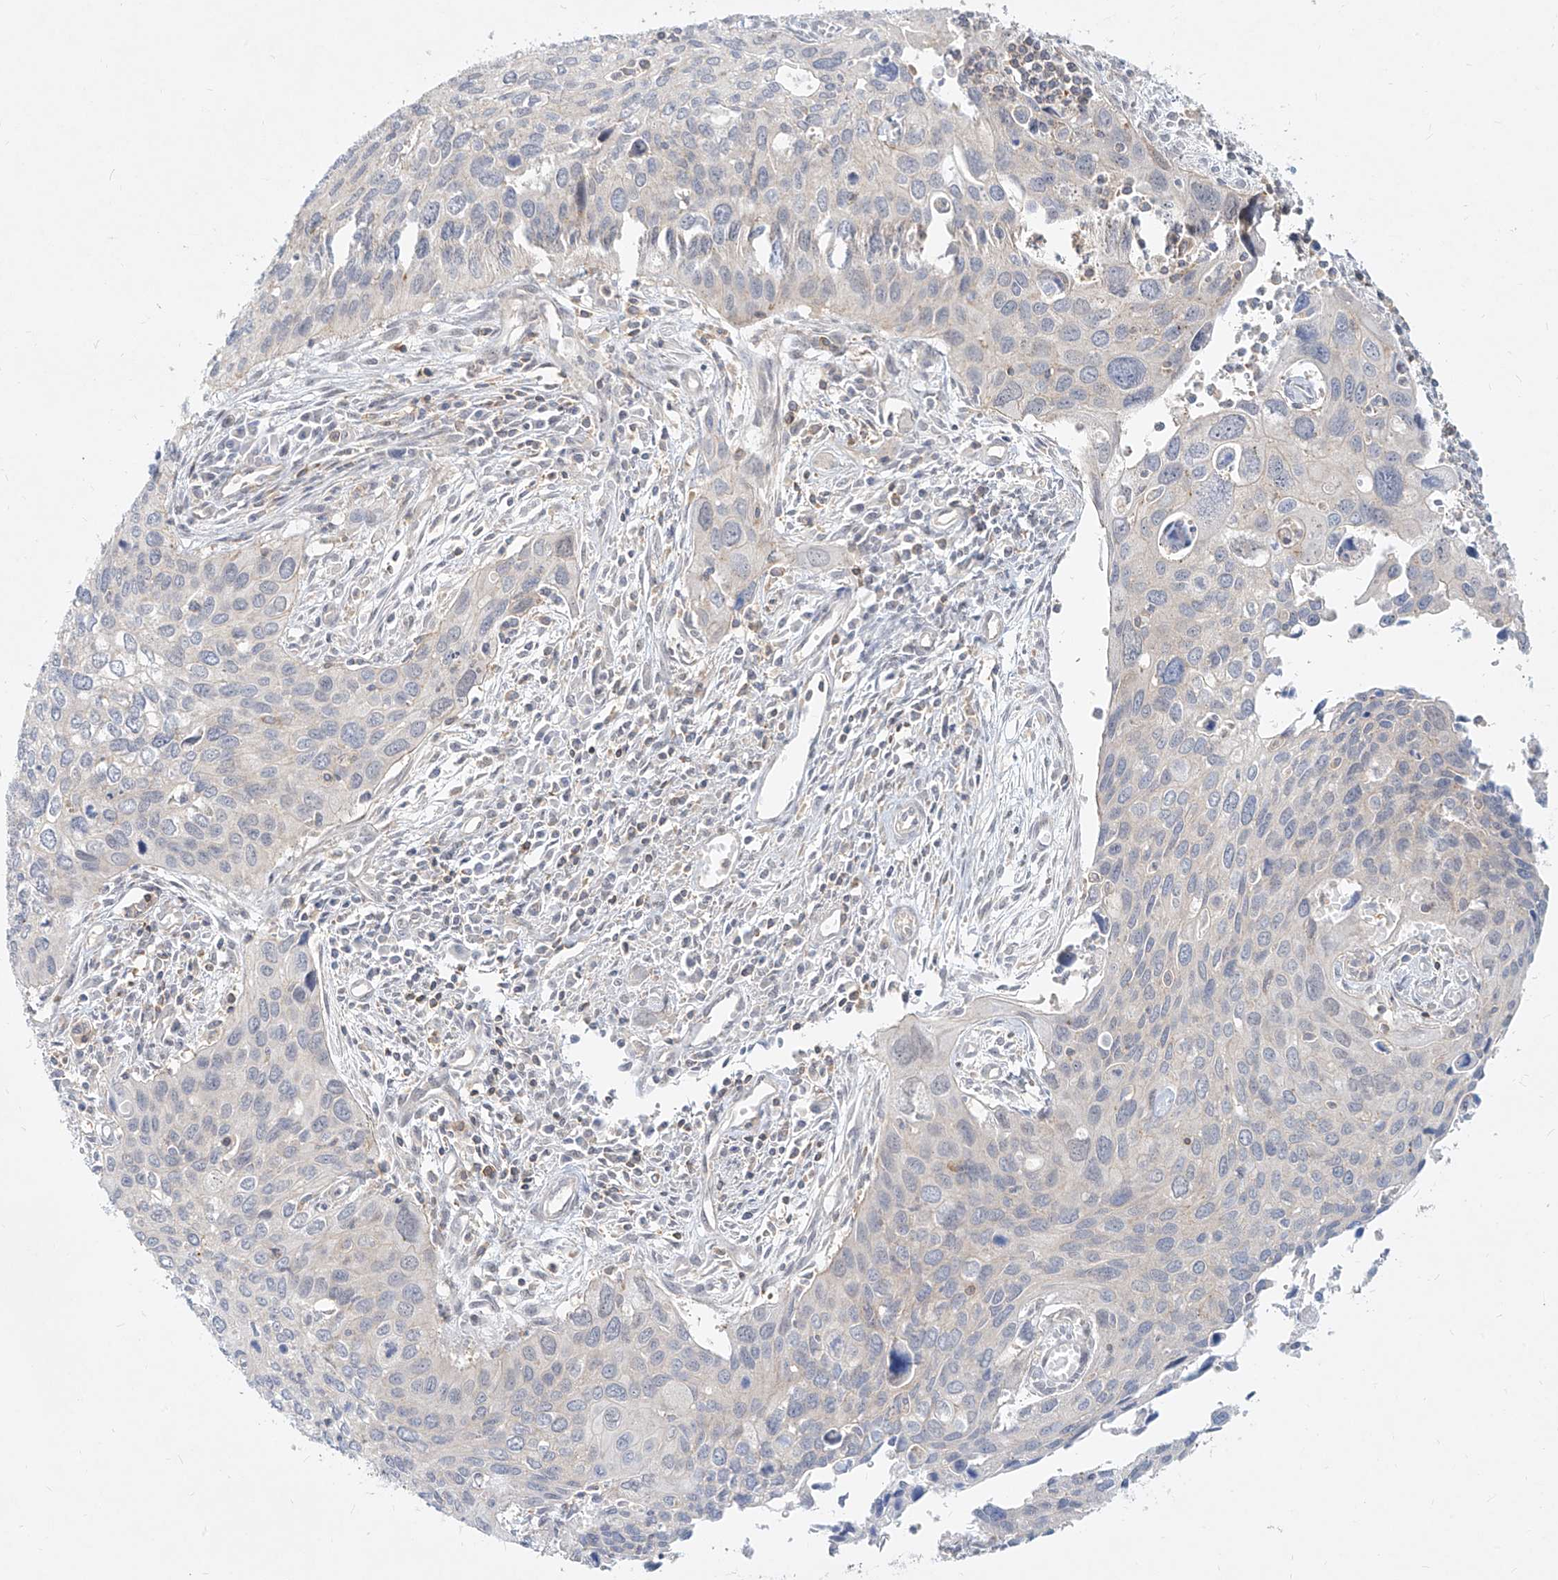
{"staining": {"intensity": "negative", "quantity": "none", "location": "none"}, "tissue": "cervical cancer", "cell_type": "Tumor cells", "image_type": "cancer", "snomed": [{"axis": "morphology", "description": "Squamous cell carcinoma, NOS"}, {"axis": "topography", "description": "Cervix"}], "caption": "This is an immunohistochemistry photomicrograph of cervical cancer (squamous cell carcinoma). There is no staining in tumor cells.", "gene": "SLC2A12", "patient": {"sex": "female", "age": 55}}